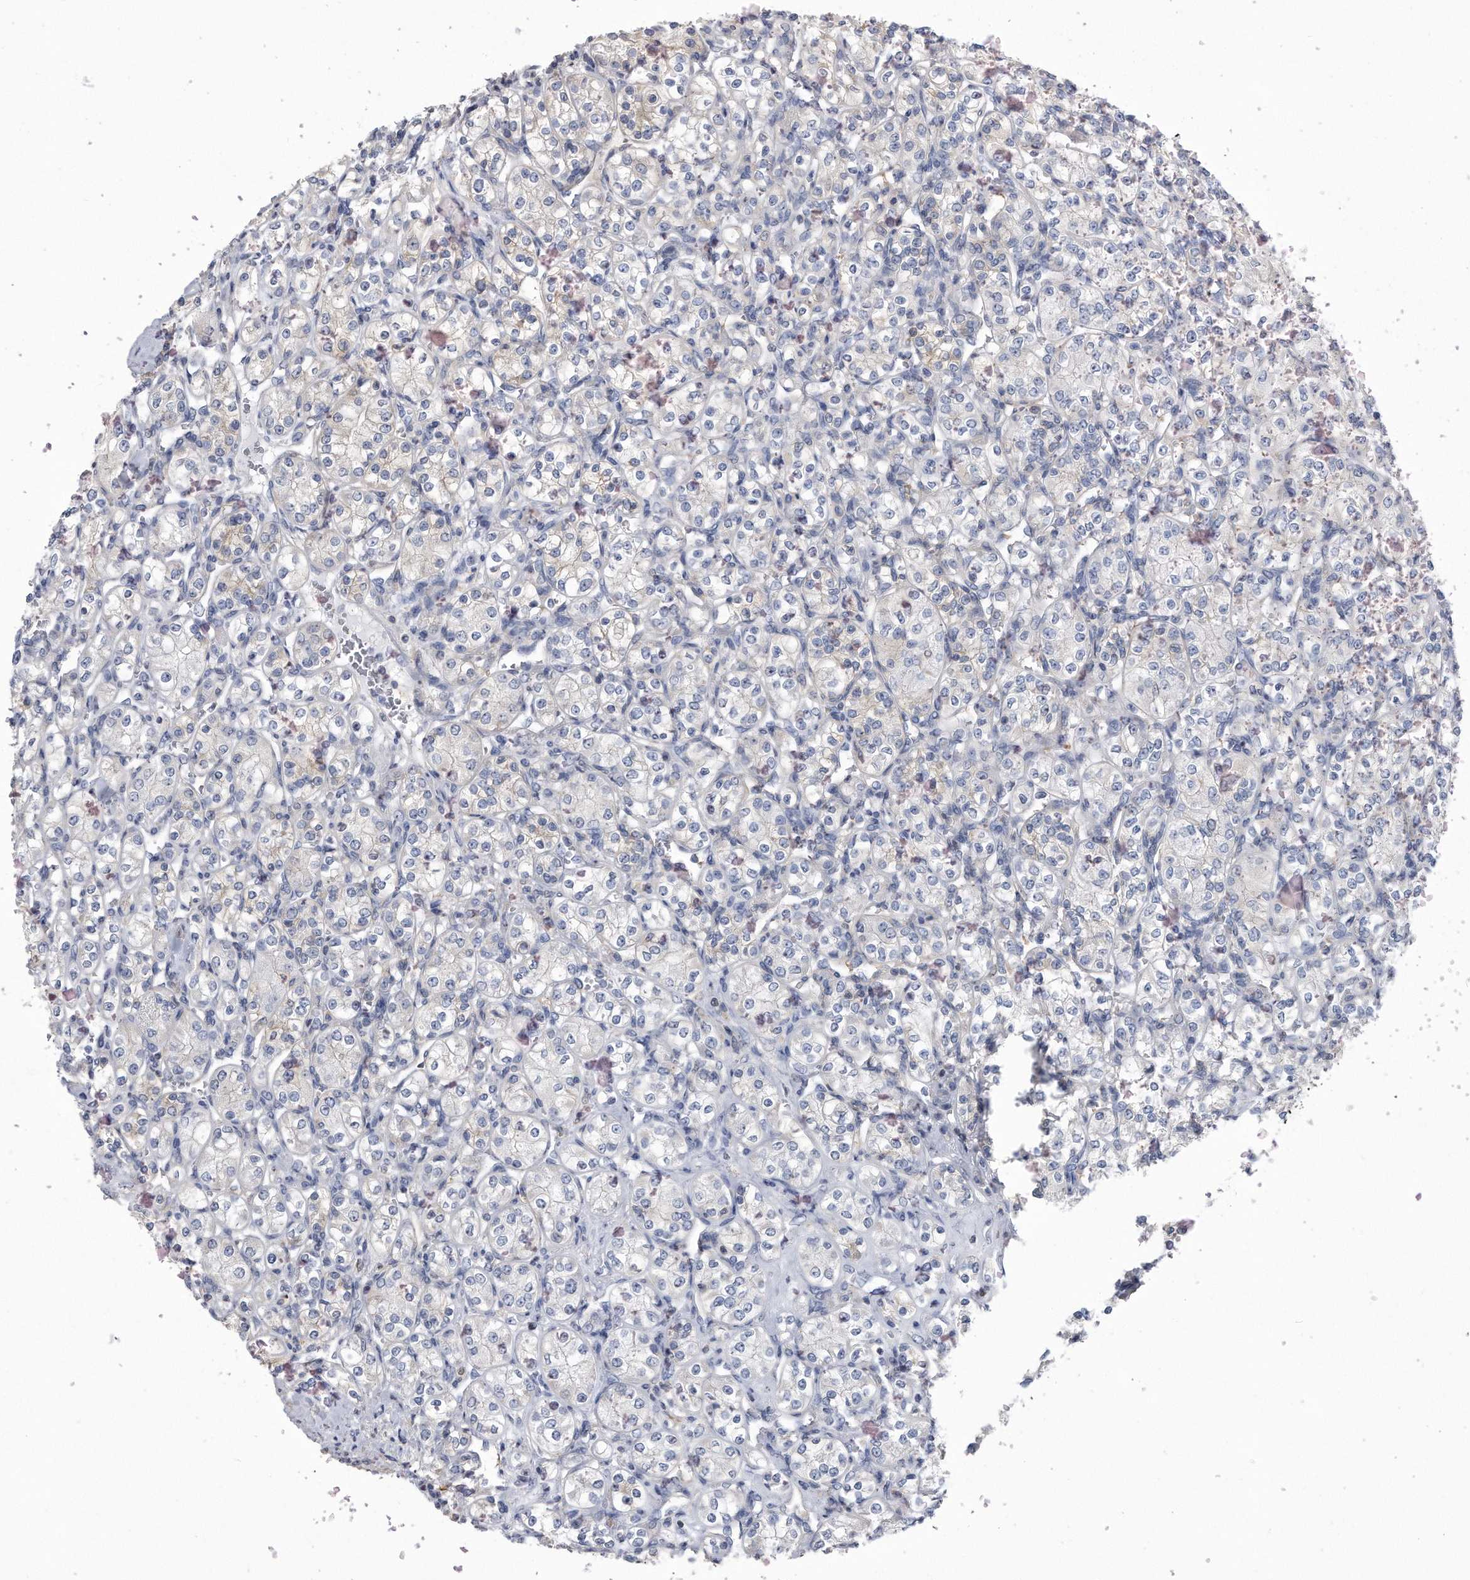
{"staining": {"intensity": "negative", "quantity": "none", "location": "none"}, "tissue": "renal cancer", "cell_type": "Tumor cells", "image_type": "cancer", "snomed": [{"axis": "morphology", "description": "Adenocarcinoma, NOS"}, {"axis": "topography", "description": "Kidney"}], "caption": "High power microscopy image of an immunohistochemistry (IHC) photomicrograph of renal cancer, revealing no significant expression in tumor cells. (Brightfield microscopy of DAB immunohistochemistry at high magnification).", "gene": "PYGB", "patient": {"sex": "male", "age": 77}}